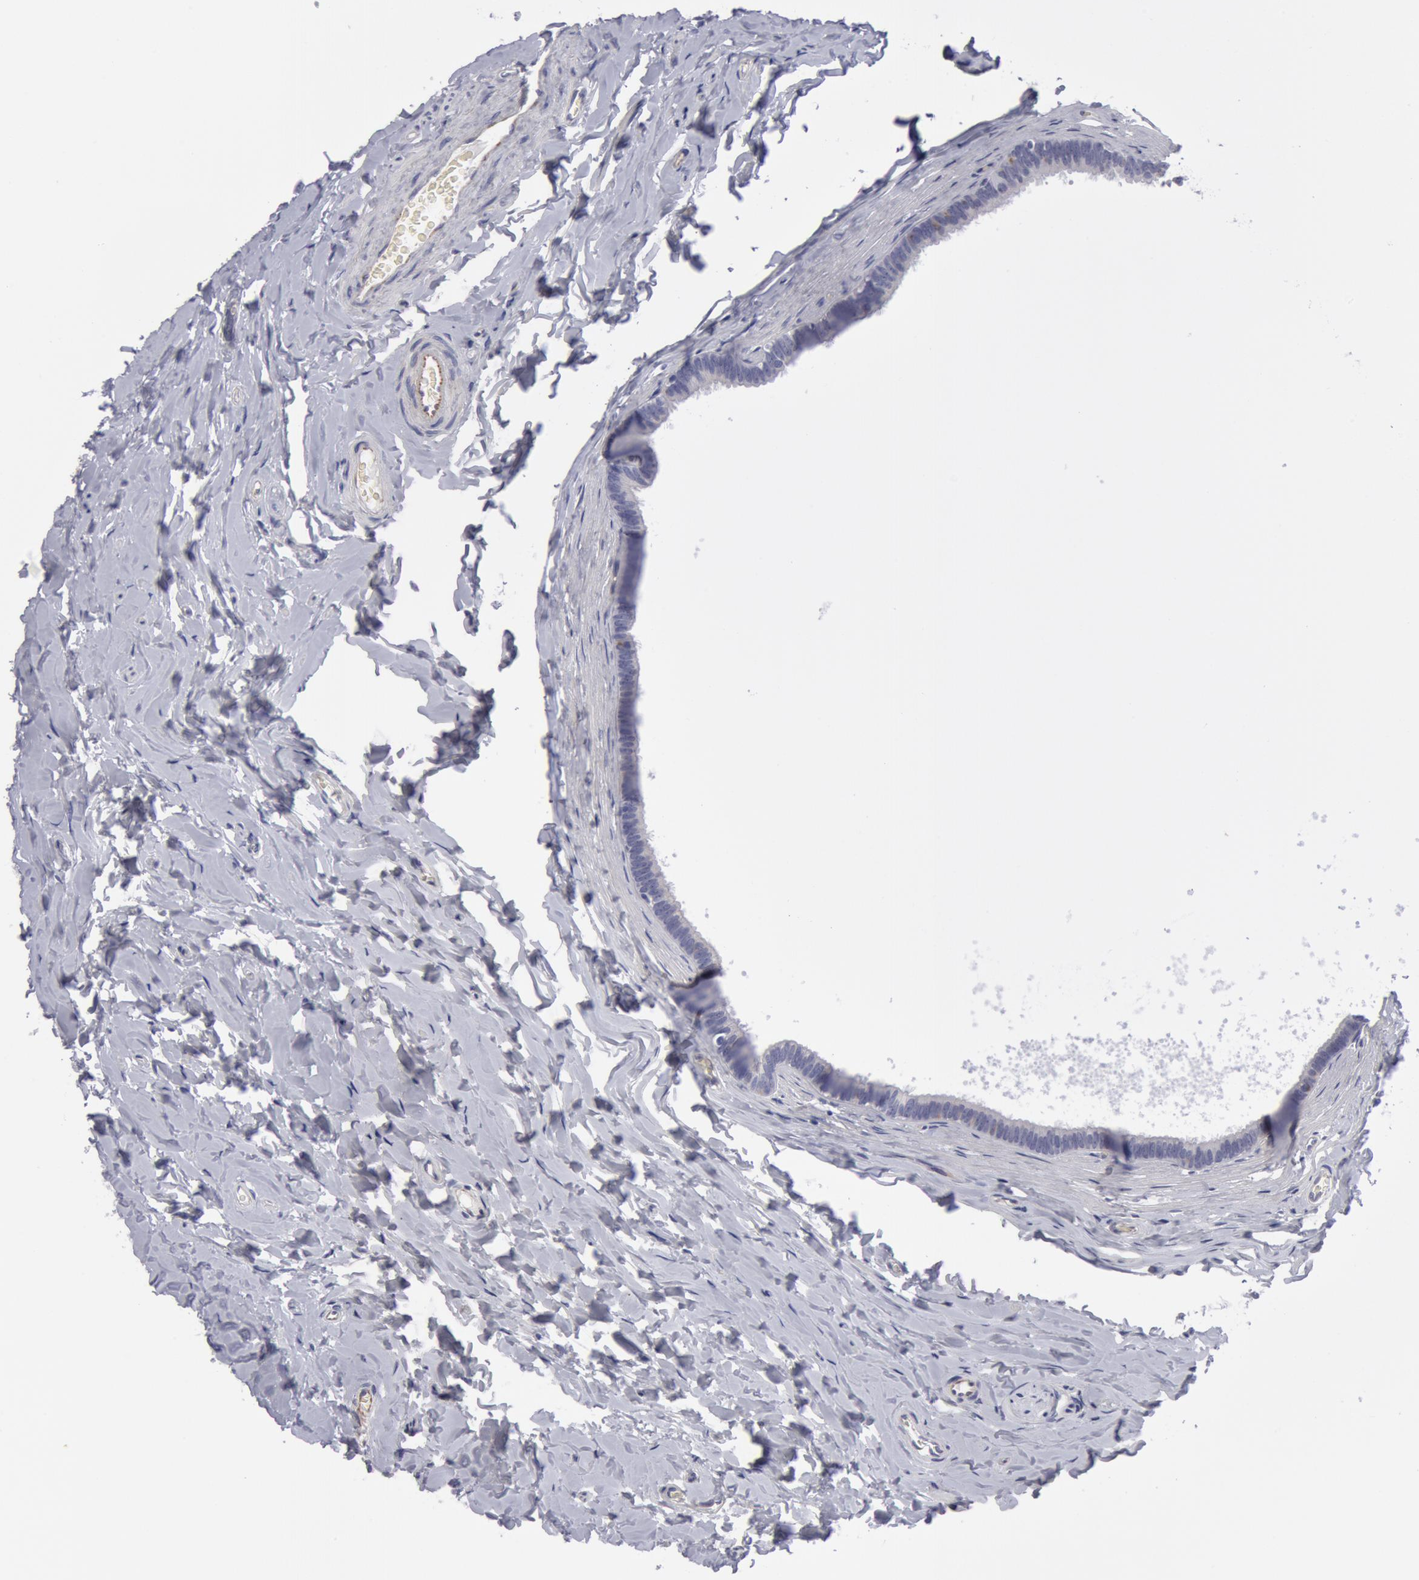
{"staining": {"intensity": "negative", "quantity": "none", "location": "none"}, "tissue": "epididymis", "cell_type": "Glandular cells", "image_type": "normal", "snomed": [{"axis": "morphology", "description": "Normal tissue, NOS"}, {"axis": "topography", "description": "Epididymis"}], "caption": "Immunohistochemistry (IHC) of normal epididymis reveals no expression in glandular cells.", "gene": "SMC1B", "patient": {"sex": "male", "age": 26}}